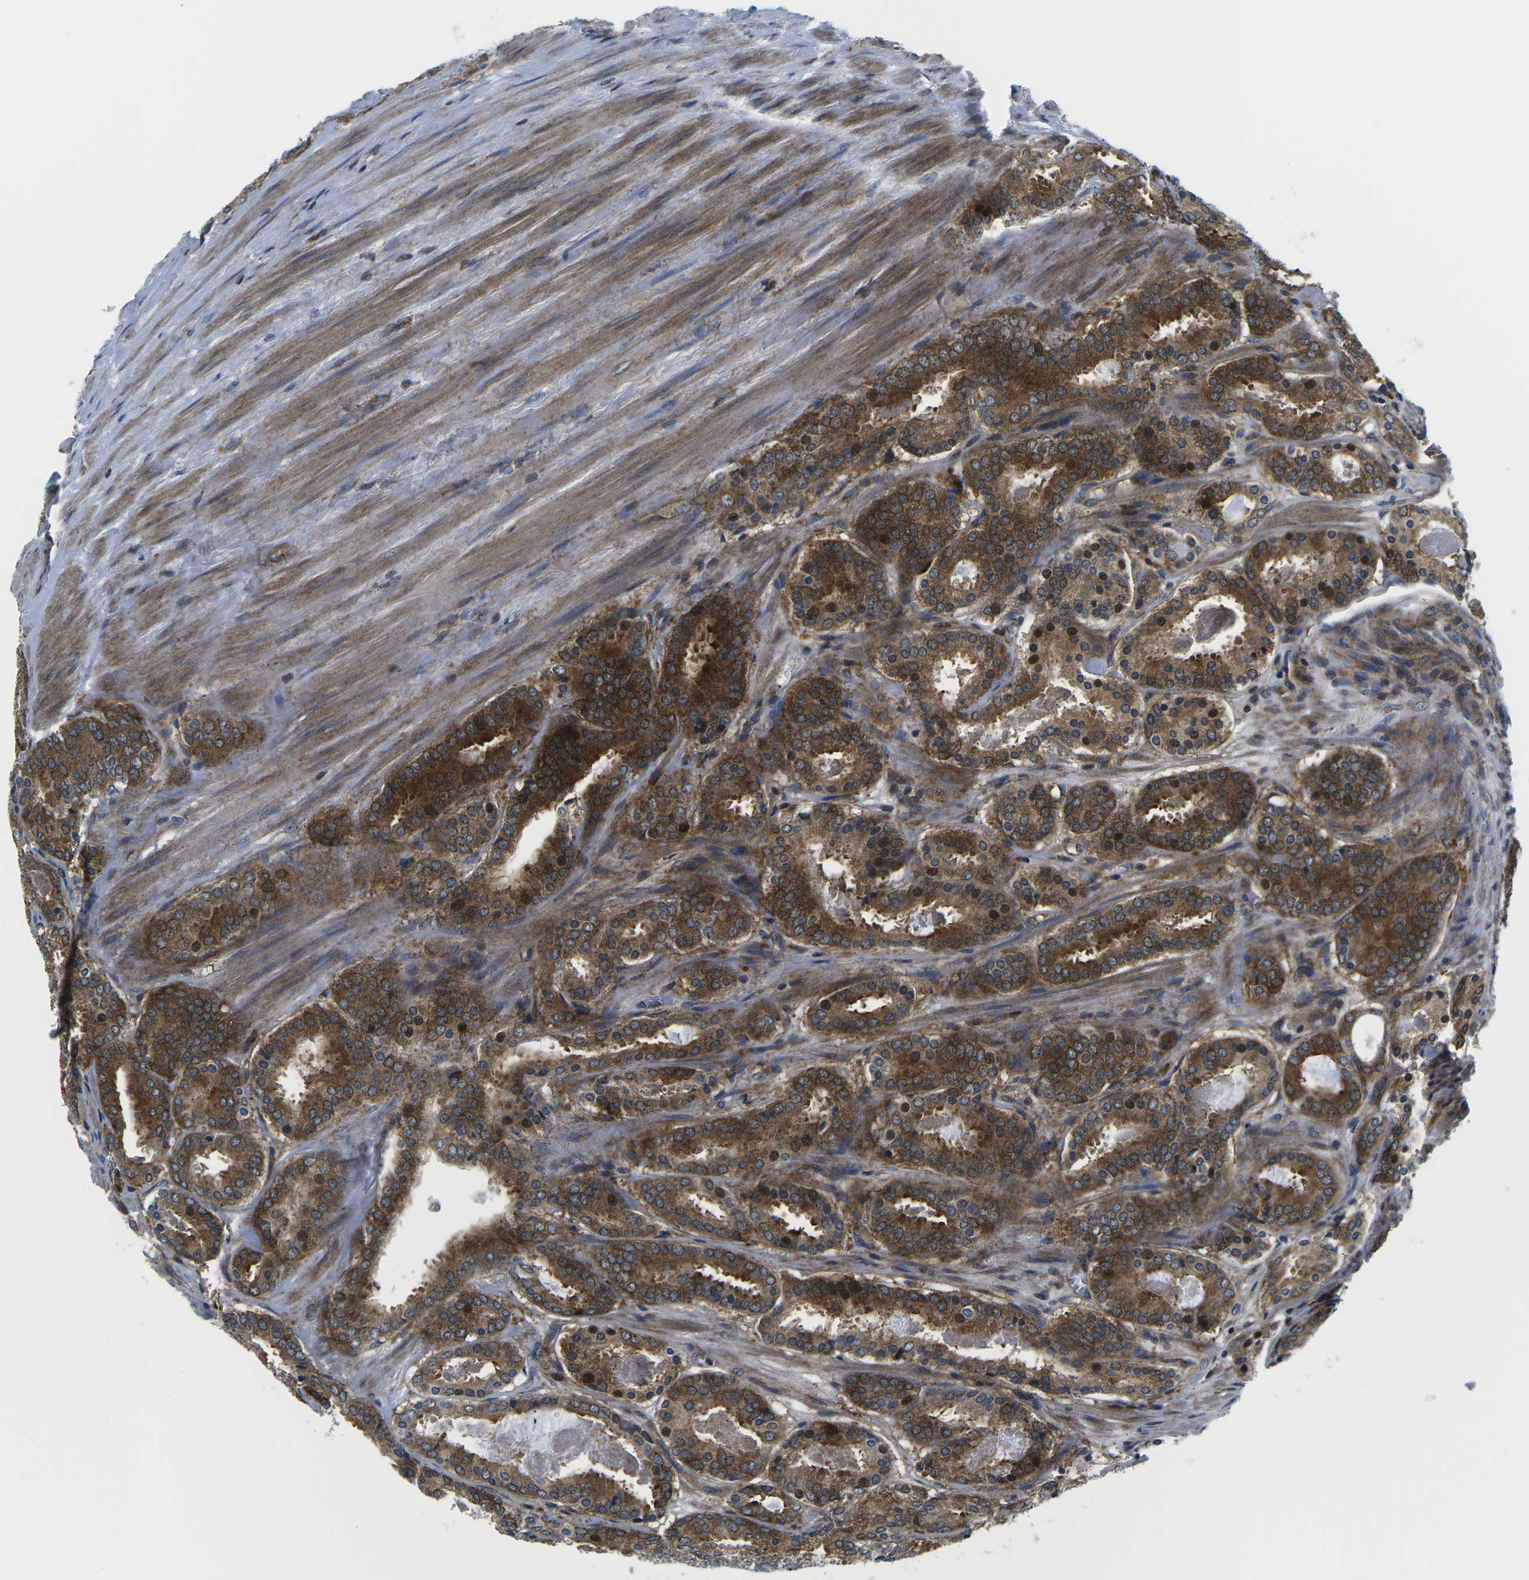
{"staining": {"intensity": "strong", "quantity": ">75%", "location": "cytoplasmic/membranous,nuclear"}, "tissue": "prostate cancer", "cell_type": "Tumor cells", "image_type": "cancer", "snomed": [{"axis": "morphology", "description": "Adenocarcinoma, Low grade"}, {"axis": "topography", "description": "Prostate"}], "caption": "Human prostate adenocarcinoma (low-grade) stained with a protein marker exhibits strong staining in tumor cells.", "gene": "EIF4E", "patient": {"sex": "male", "age": 69}}